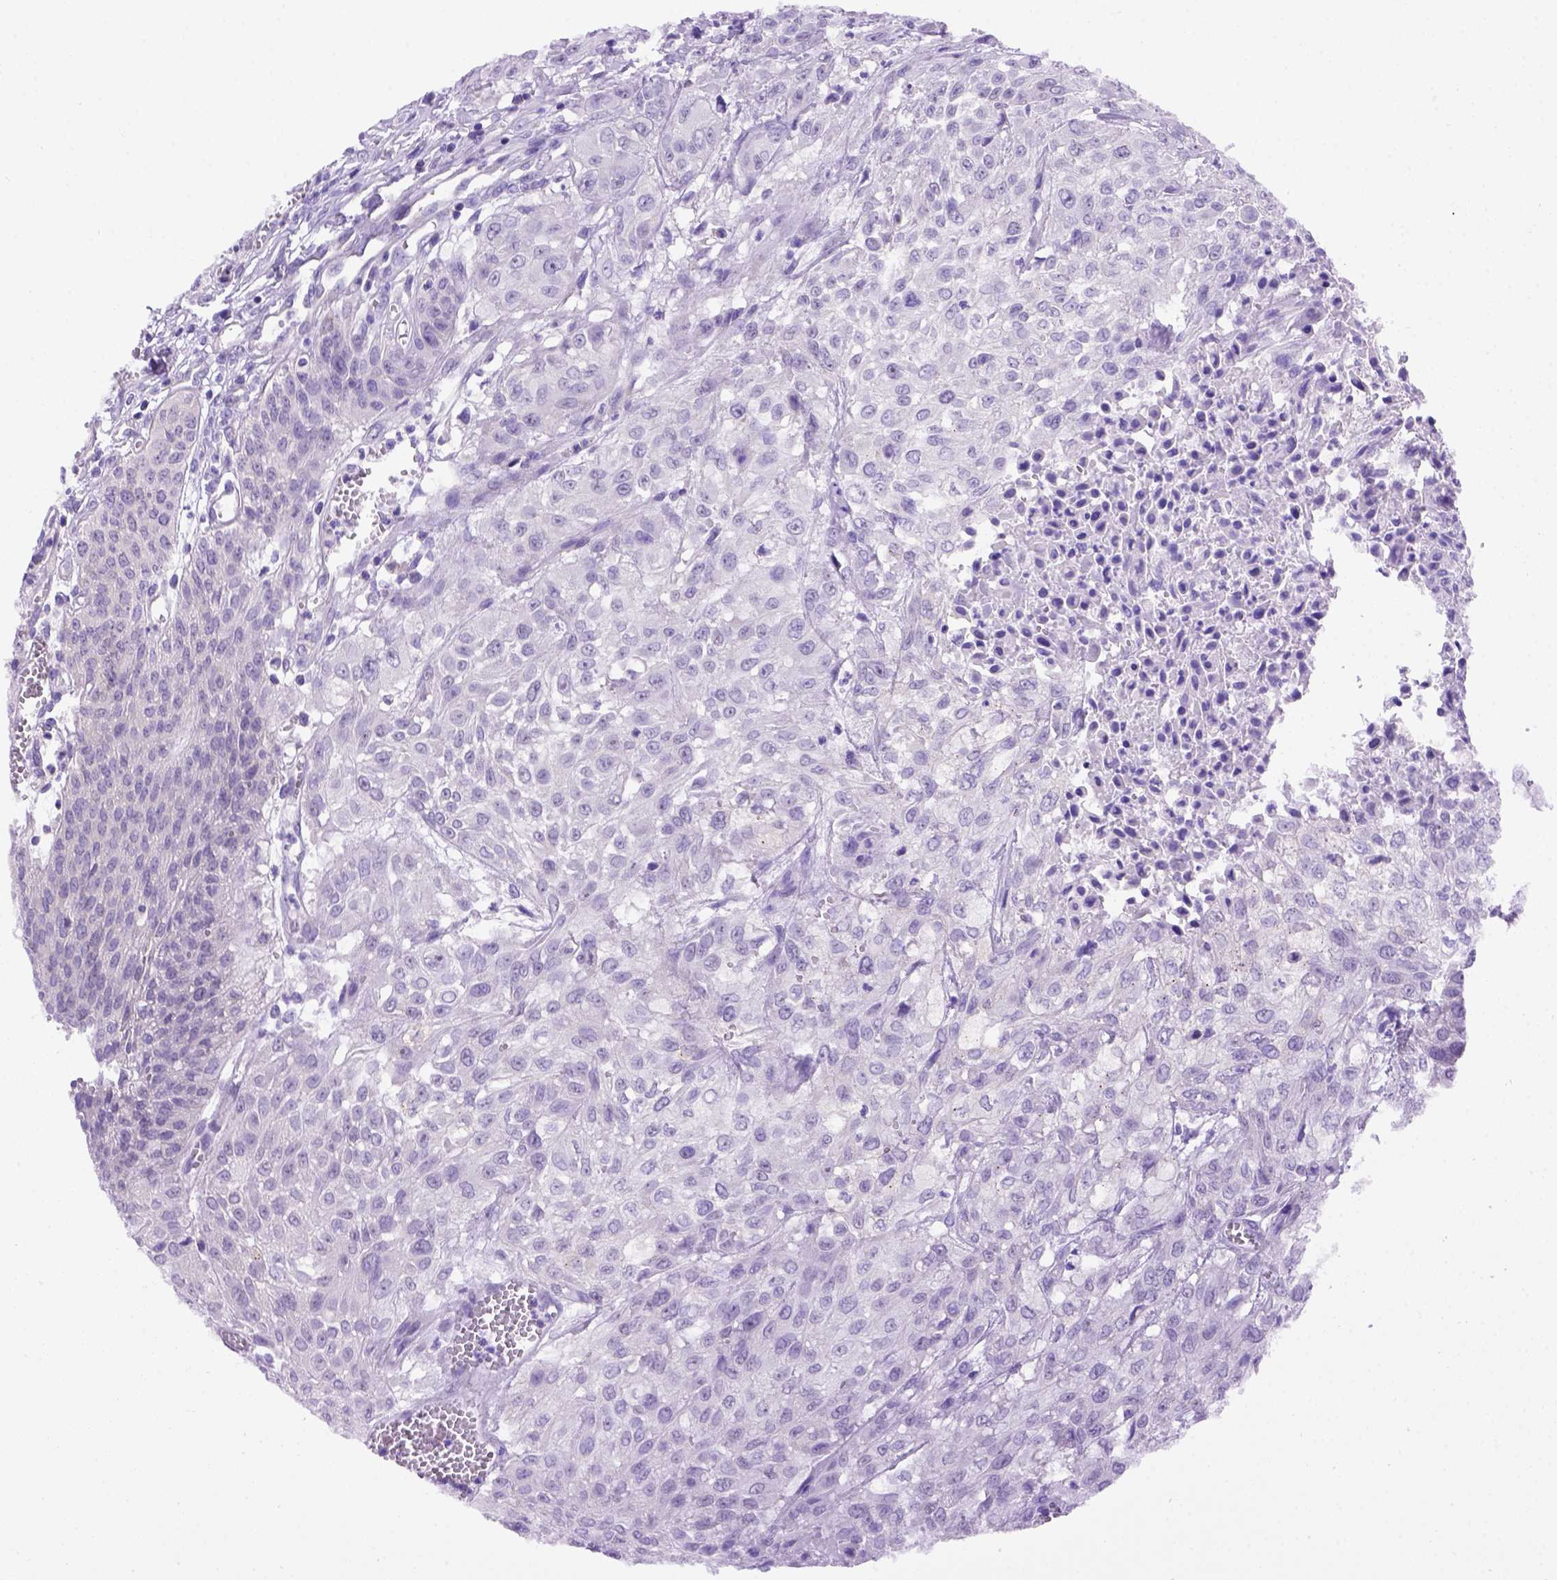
{"staining": {"intensity": "negative", "quantity": "none", "location": "none"}, "tissue": "urothelial cancer", "cell_type": "Tumor cells", "image_type": "cancer", "snomed": [{"axis": "morphology", "description": "Urothelial carcinoma, High grade"}, {"axis": "topography", "description": "Urinary bladder"}], "caption": "The image reveals no staining of tumor cells in urothelial cancer. (Immunohistochemistry, brightfield microscopy, high magnification).", "gene": "FOXI1", "patient": {"sex": "male", "age": 57}}